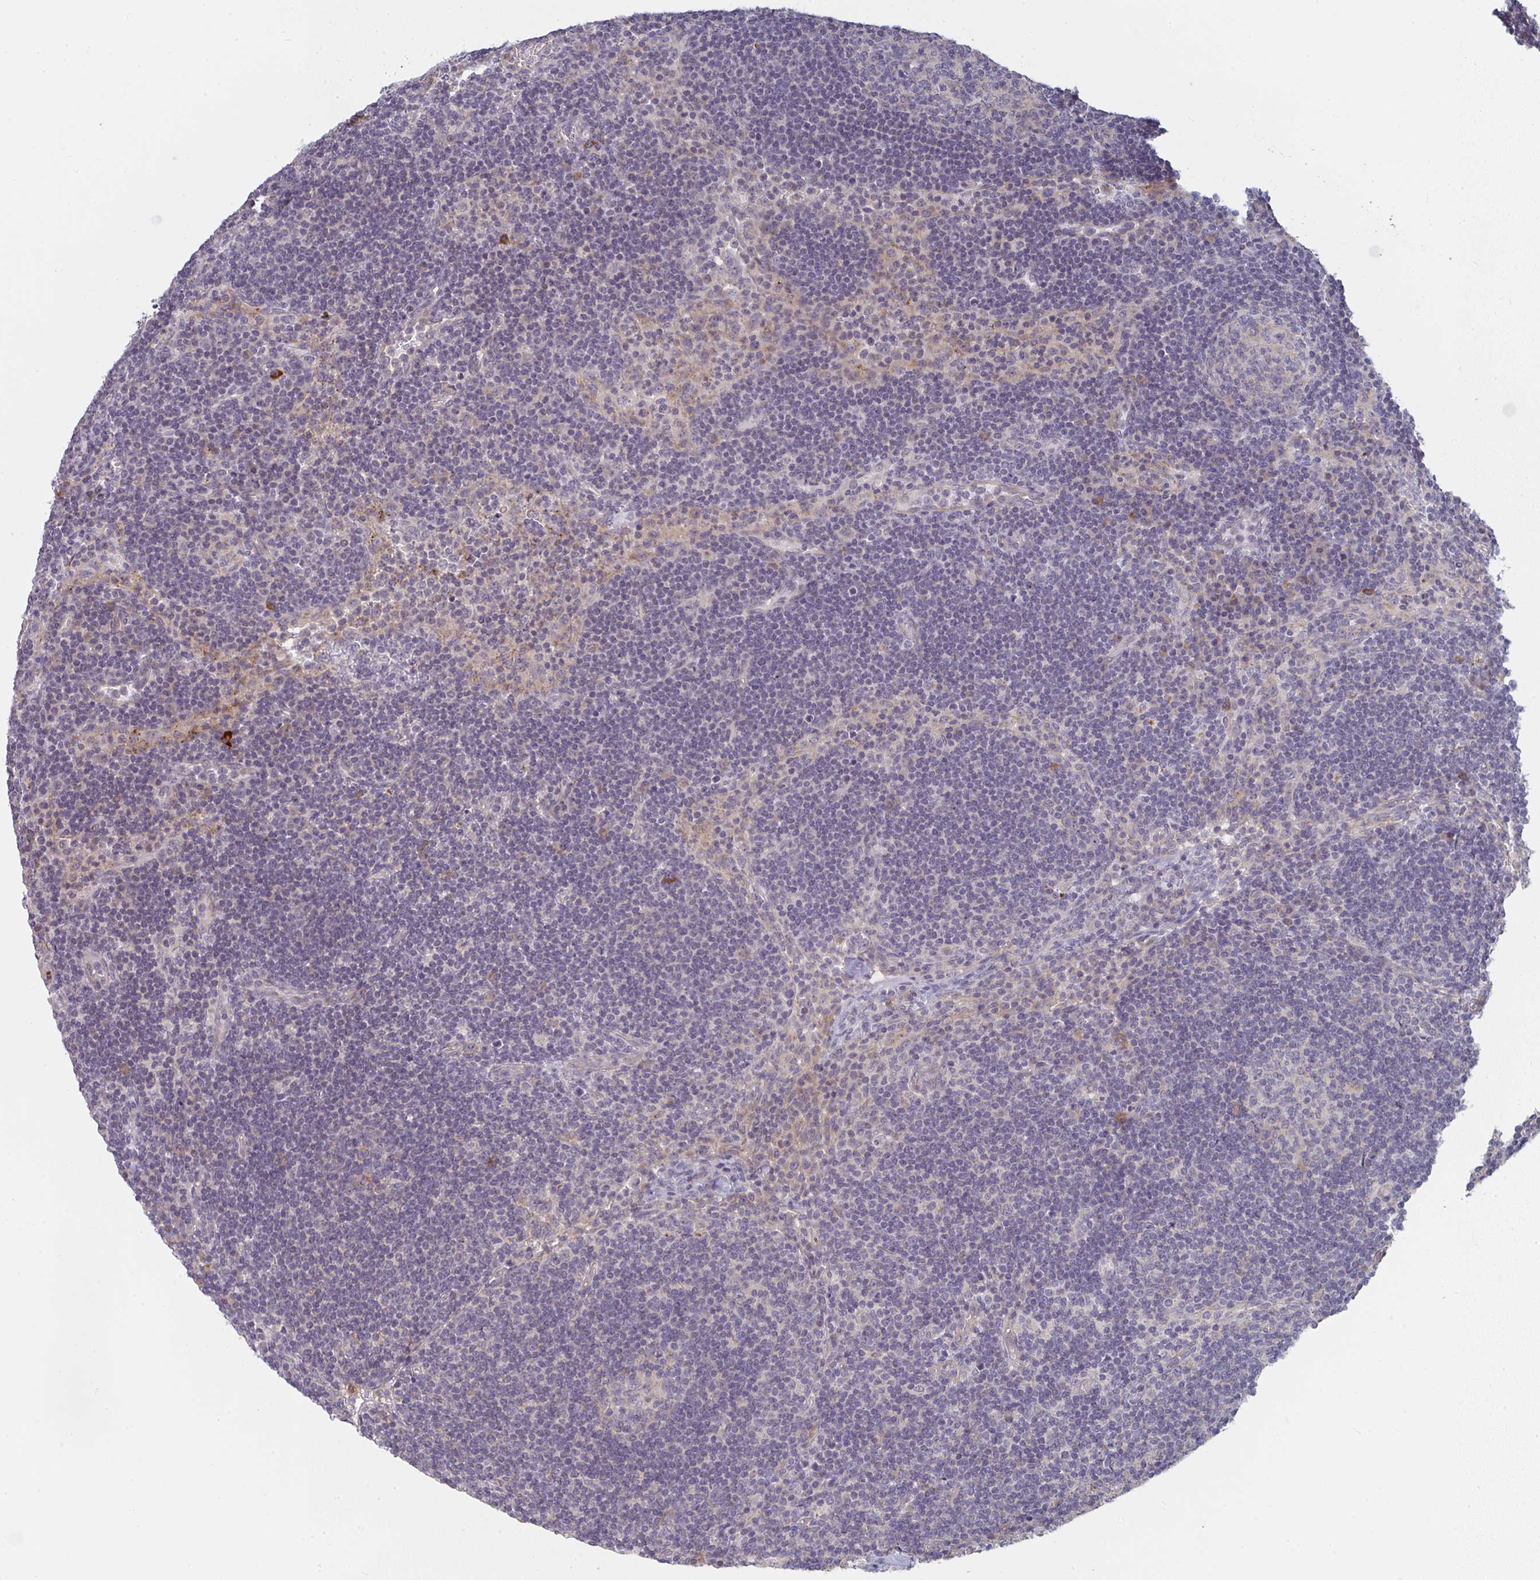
{"staining": {"intensity": "negative", "quantity": "none", "location": "none"}, "tissue": "lymph node", "cell_type": "Germinal center cells", "image_type": "normal", "snomed": [{"axis": "morphology", "description": "Normal tissue, NOS"}, {"axis": "topography", "description": "Lymph node"}], "caption": "Immunohistochemical staining of unremarkable lymph node demonstrates no significant positivity in germinal center cells.", "gene": "CTHRC1", "patient": {"sex": "male", "age": 67}}